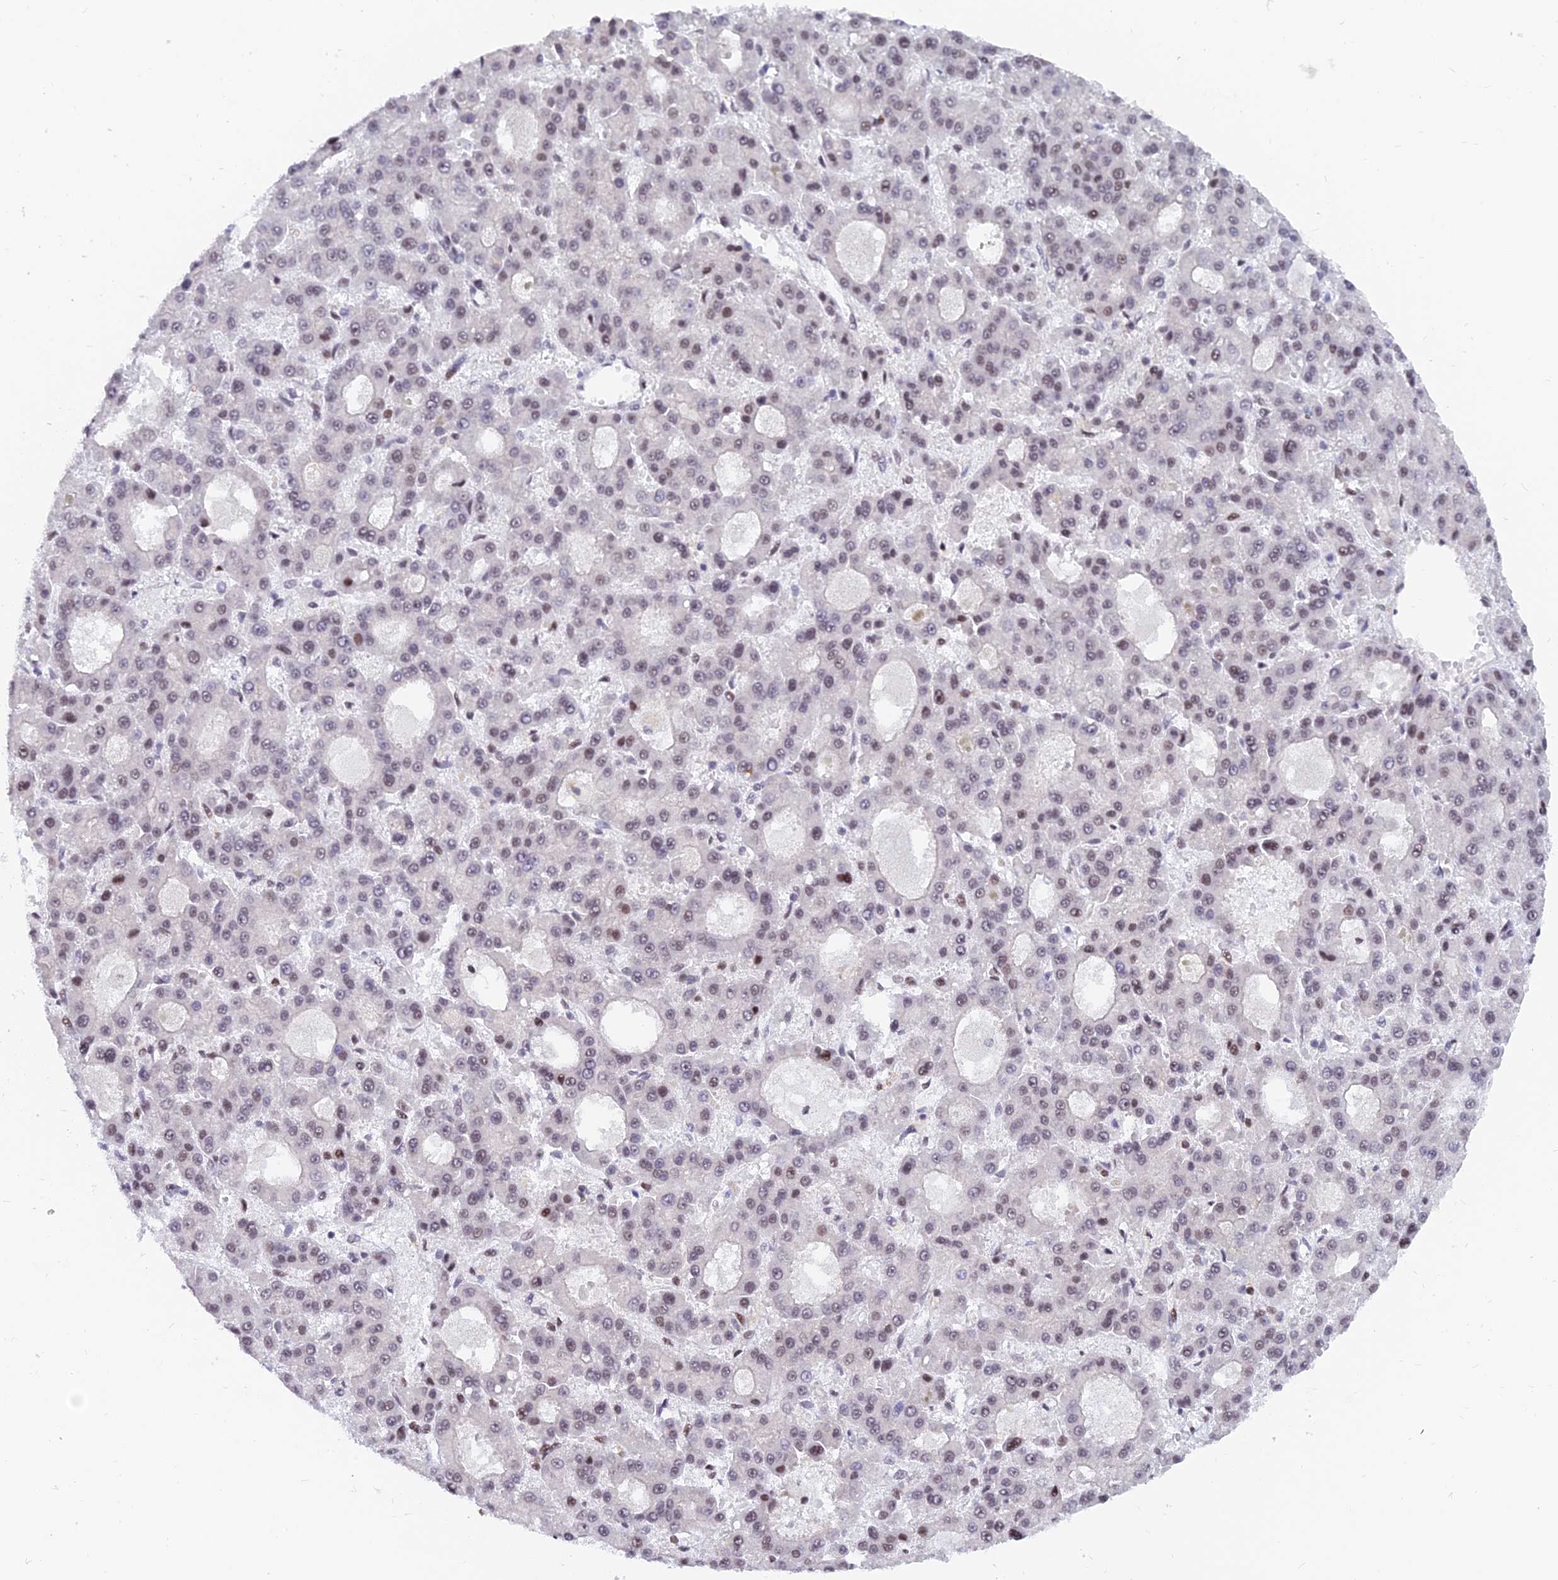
{"staining": {"intensity": "weak", "quantity": "25%-75%", "location": "nuclear"}, "tissue": "liver cancer", "cell_type": "Tumor cells", "image_type": "cancer", "snomed": [{"axis": "morphology", "description": "Carcinoma, Hepatocellular, NOS"}, {"axis": "topography", "description": "Liver"}], "caption": "Immunohistochemical staining of liver cancer (hepatocellular carcinoma) shows weak nuclear protein staining in about 25%-75% of tumor cells. (Stains: DAB (3,3'-diaminobenzidine) in brown, nuclei in blue, Microscopy: brightfield microscopy at high magnification).", "gene": "DPY30", "patient": {"sex": "male", "age": 70}}